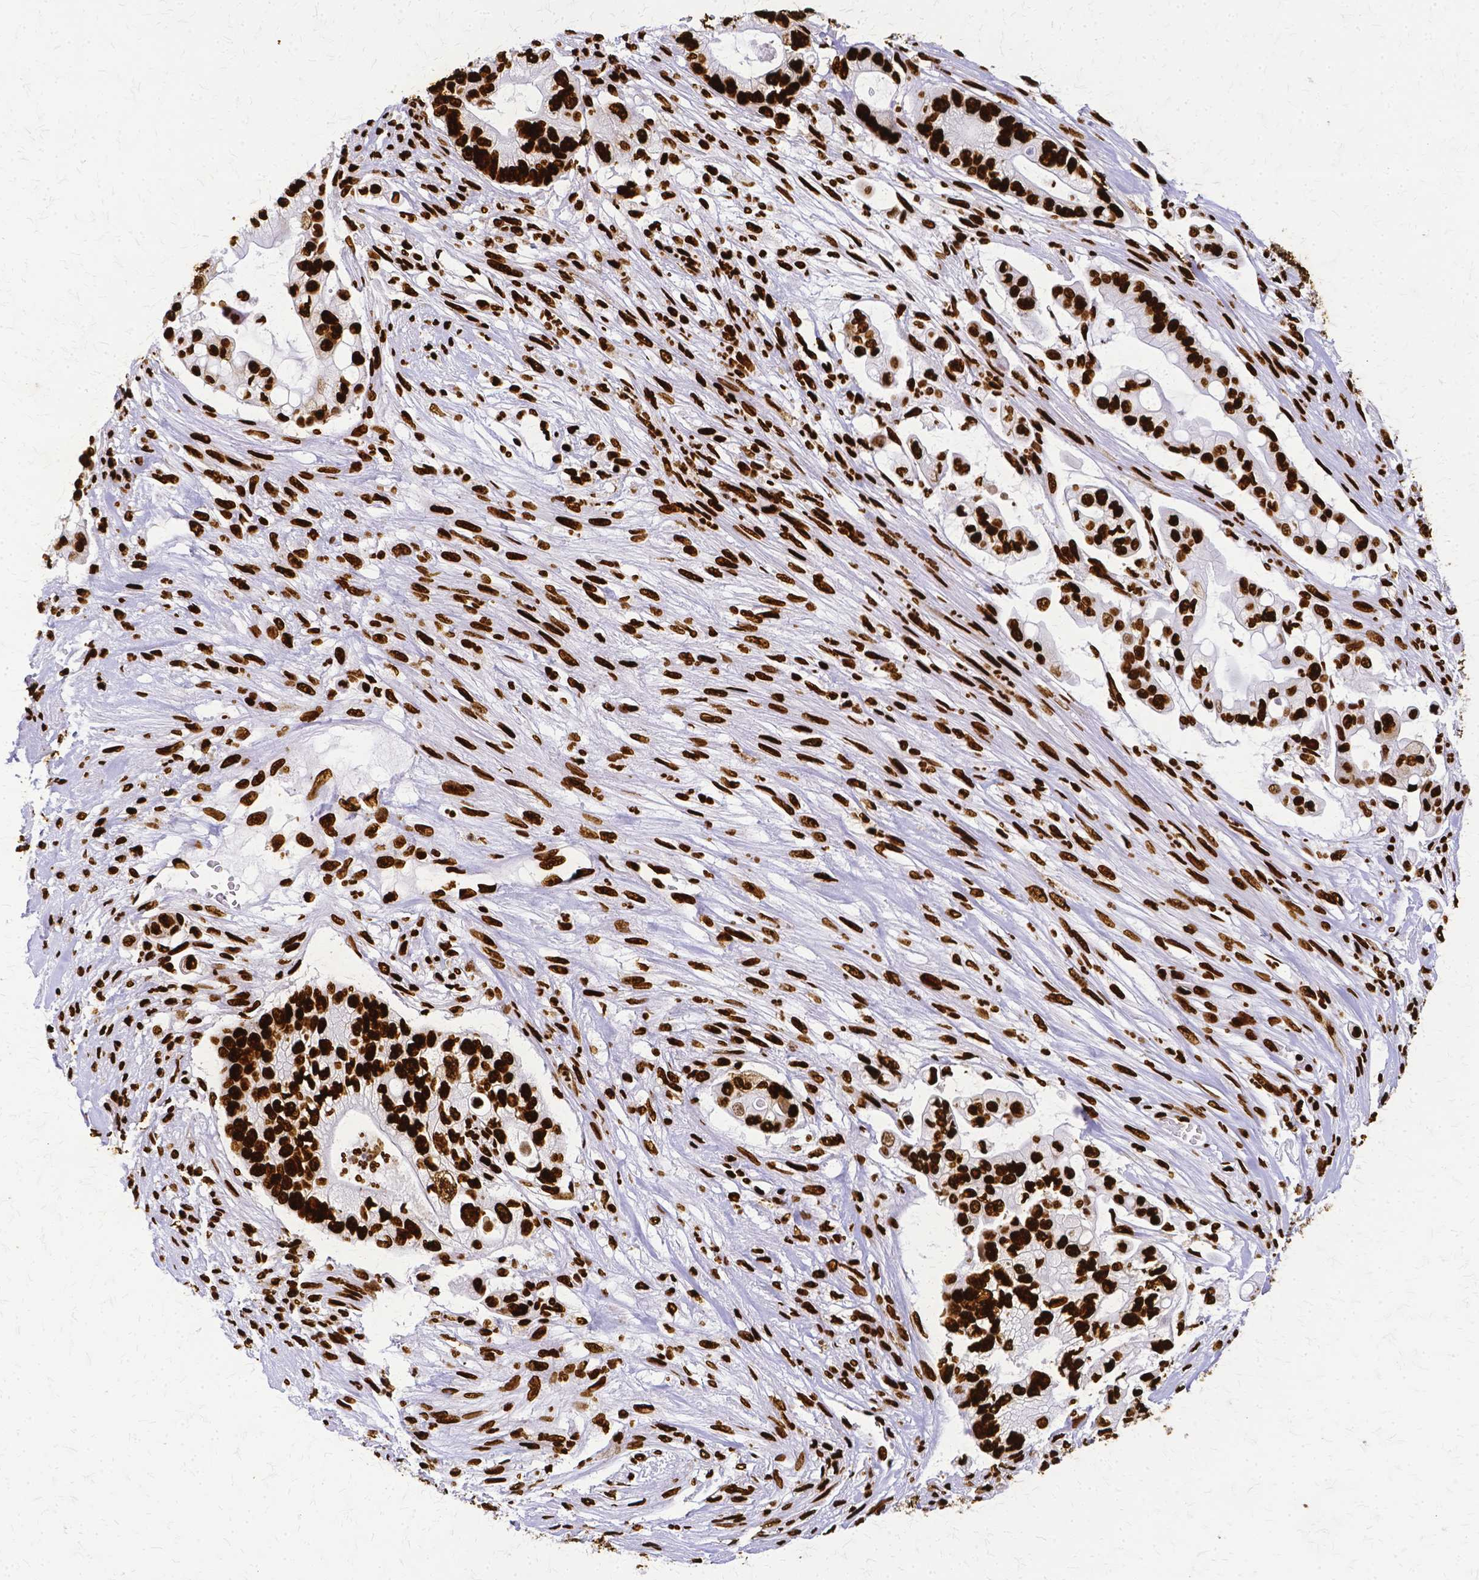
{"staining": {"intensity": "strong", "quantity": ">75%", "location": "nuclear"}, "tissue": "pancreatic cancer", "cell_type": "Tumor cells", "image_type": "cancer", "snomed": [{"axis": "morphology", "description": "Adenocarcinoma, NOS"}, {"axis": "topography", "description": "Pancreas"}], "caption": "A histopathology image of human pancreatic cancer stained for a protein displays strong nuclear brown staining in tumor cells.", "gene": "SFPQ", "patient": {"sex": "female", "age": 69}}